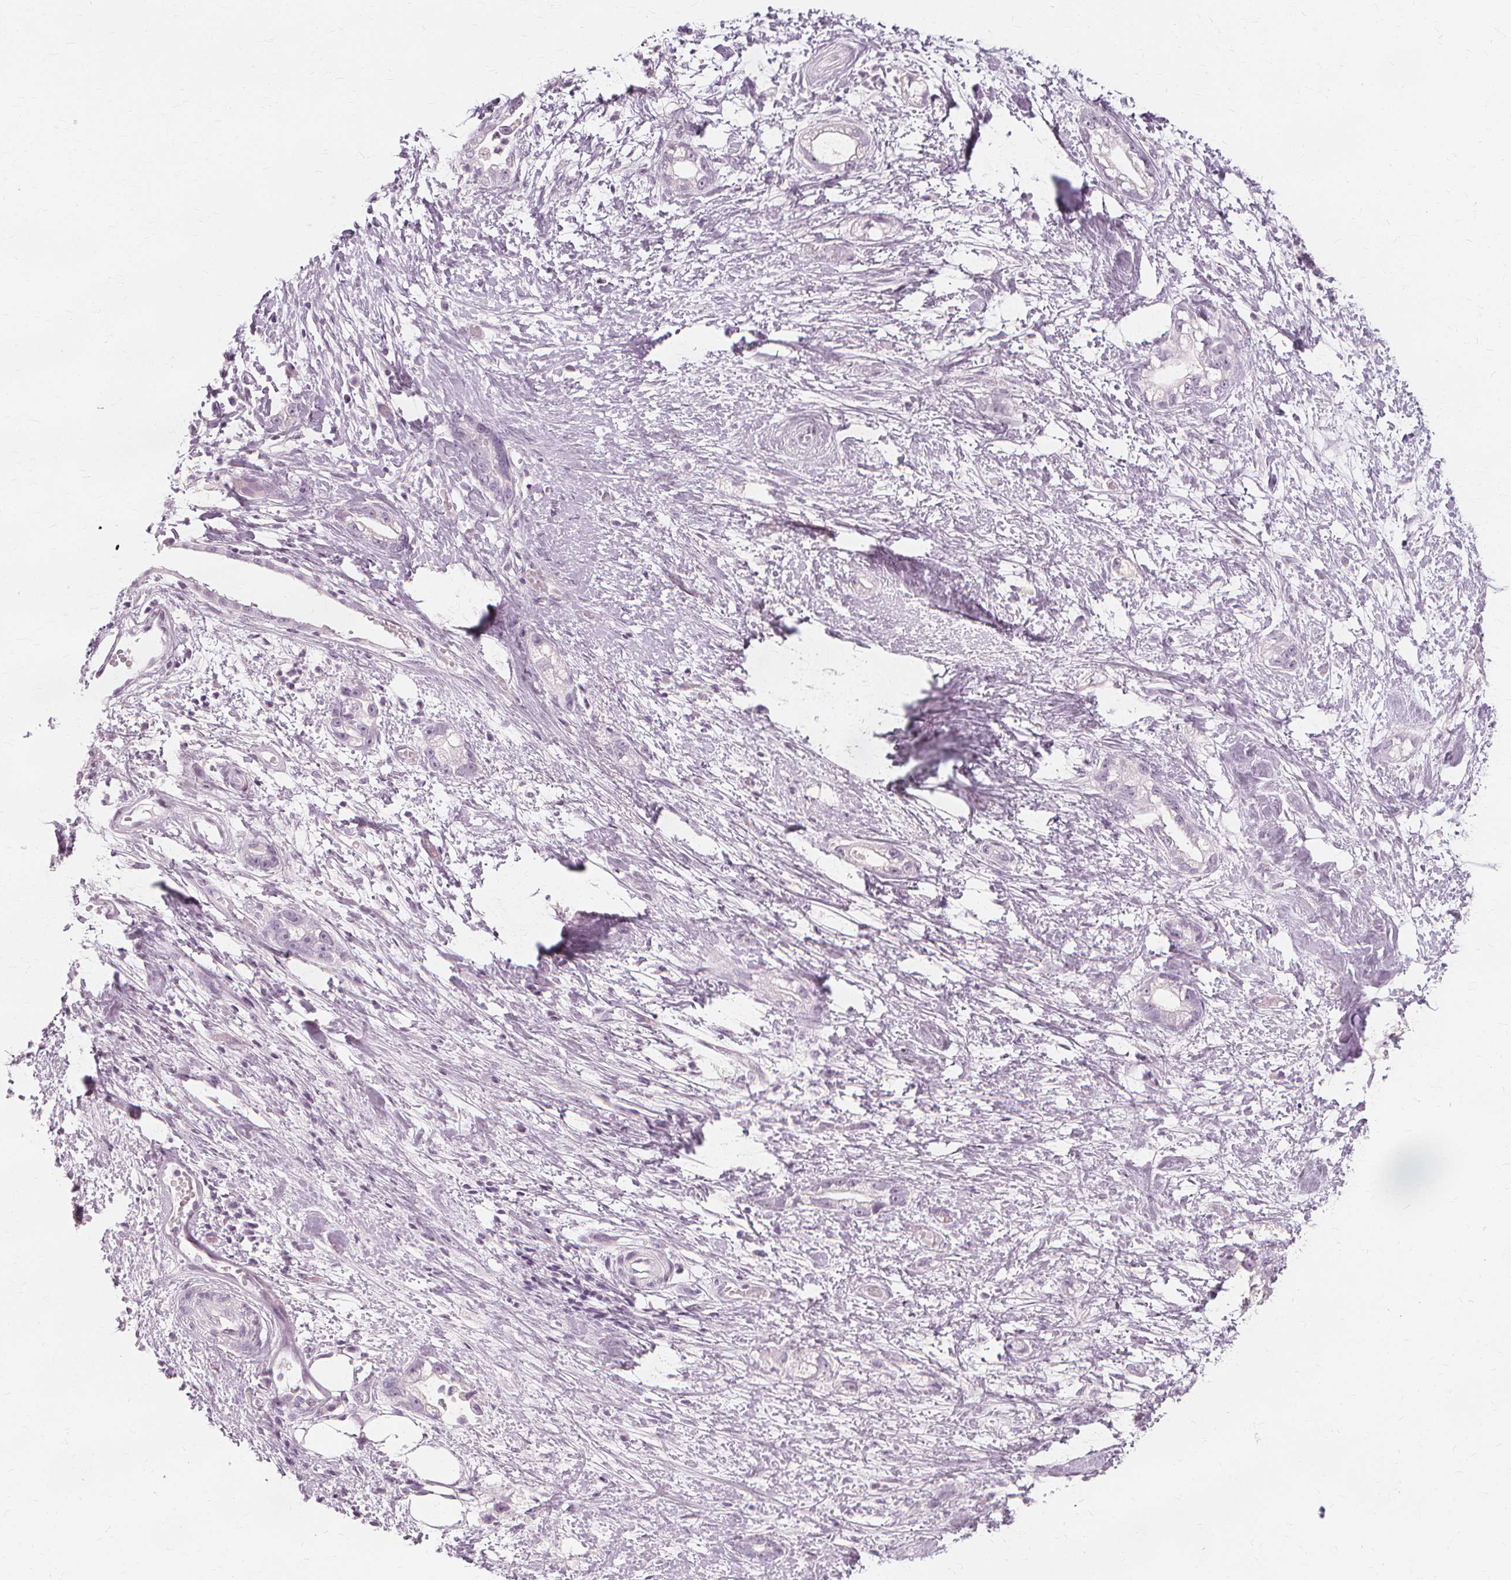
{"staining": {"intensity": "negative", "quantity": "none", "location": "none"}, "tissue": "stomach cancer", "cell_type": "Tumor cells", "image_type": "cancer", "snomed": [{"axis": "morphology", "description": "Adenocarcinoma, NOS"}, {"axis": "topography", "description": "Stomach"}], "caption": "An immunohistochemistry micrograph of stomach adenocarcinoma is shown. There is no staining in tumor cells of stomach adenocarcinoma. The staining is performed using DAB brown chromogen with nuclei counter-stained in using hematoxylin.", "gene": "NXPE1", "patient": {"sex": "male", "age": 55}}